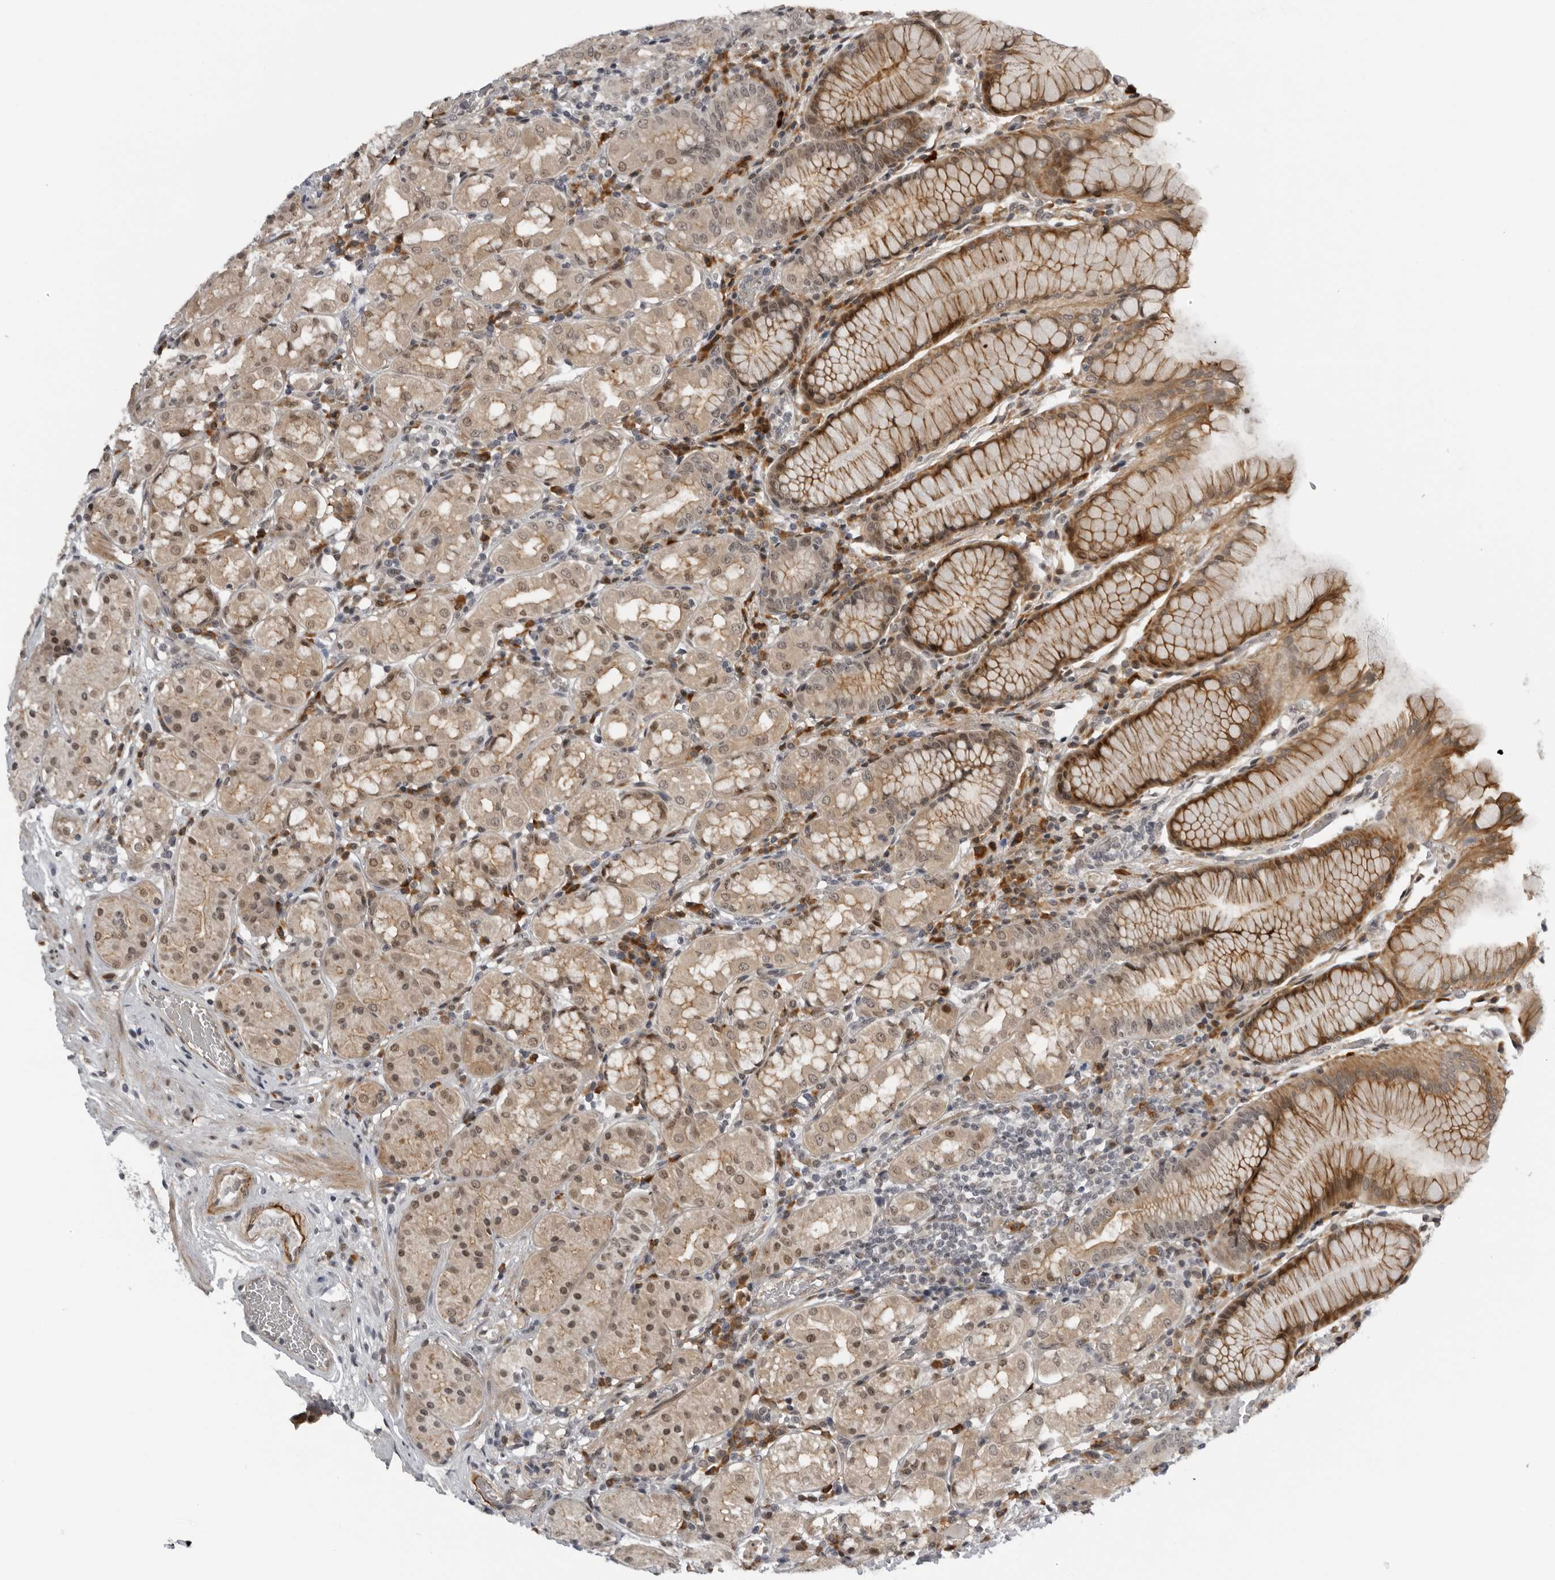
{"staining": {"intensity": "moderate", "quantity": ">75%", "location": "cytoplasmic/membranous,nuclear"}, "tissue": "stomach", "cell_type": "Glandular cells", "image_type": "normal", "snomed": [{"axis": "morphology", "description": "Normal tissue, NOS"}, {"axis": "topography", "description": "Stomach, lower"}], "caption": "Immunohistochemistry (IHC) image of unremarkable stomach: stomach stained using immunohistochemistry (IHC) demonstrates medium levels of moderate protein expression localized specifically in the cytoplasmic/membranous,nuclear of glandular cells, appearing as a cytoplasmic/membranous,nuclear brown color.", "gene": "ALPK2", "patient": {"sex": "female", "age": 56}}